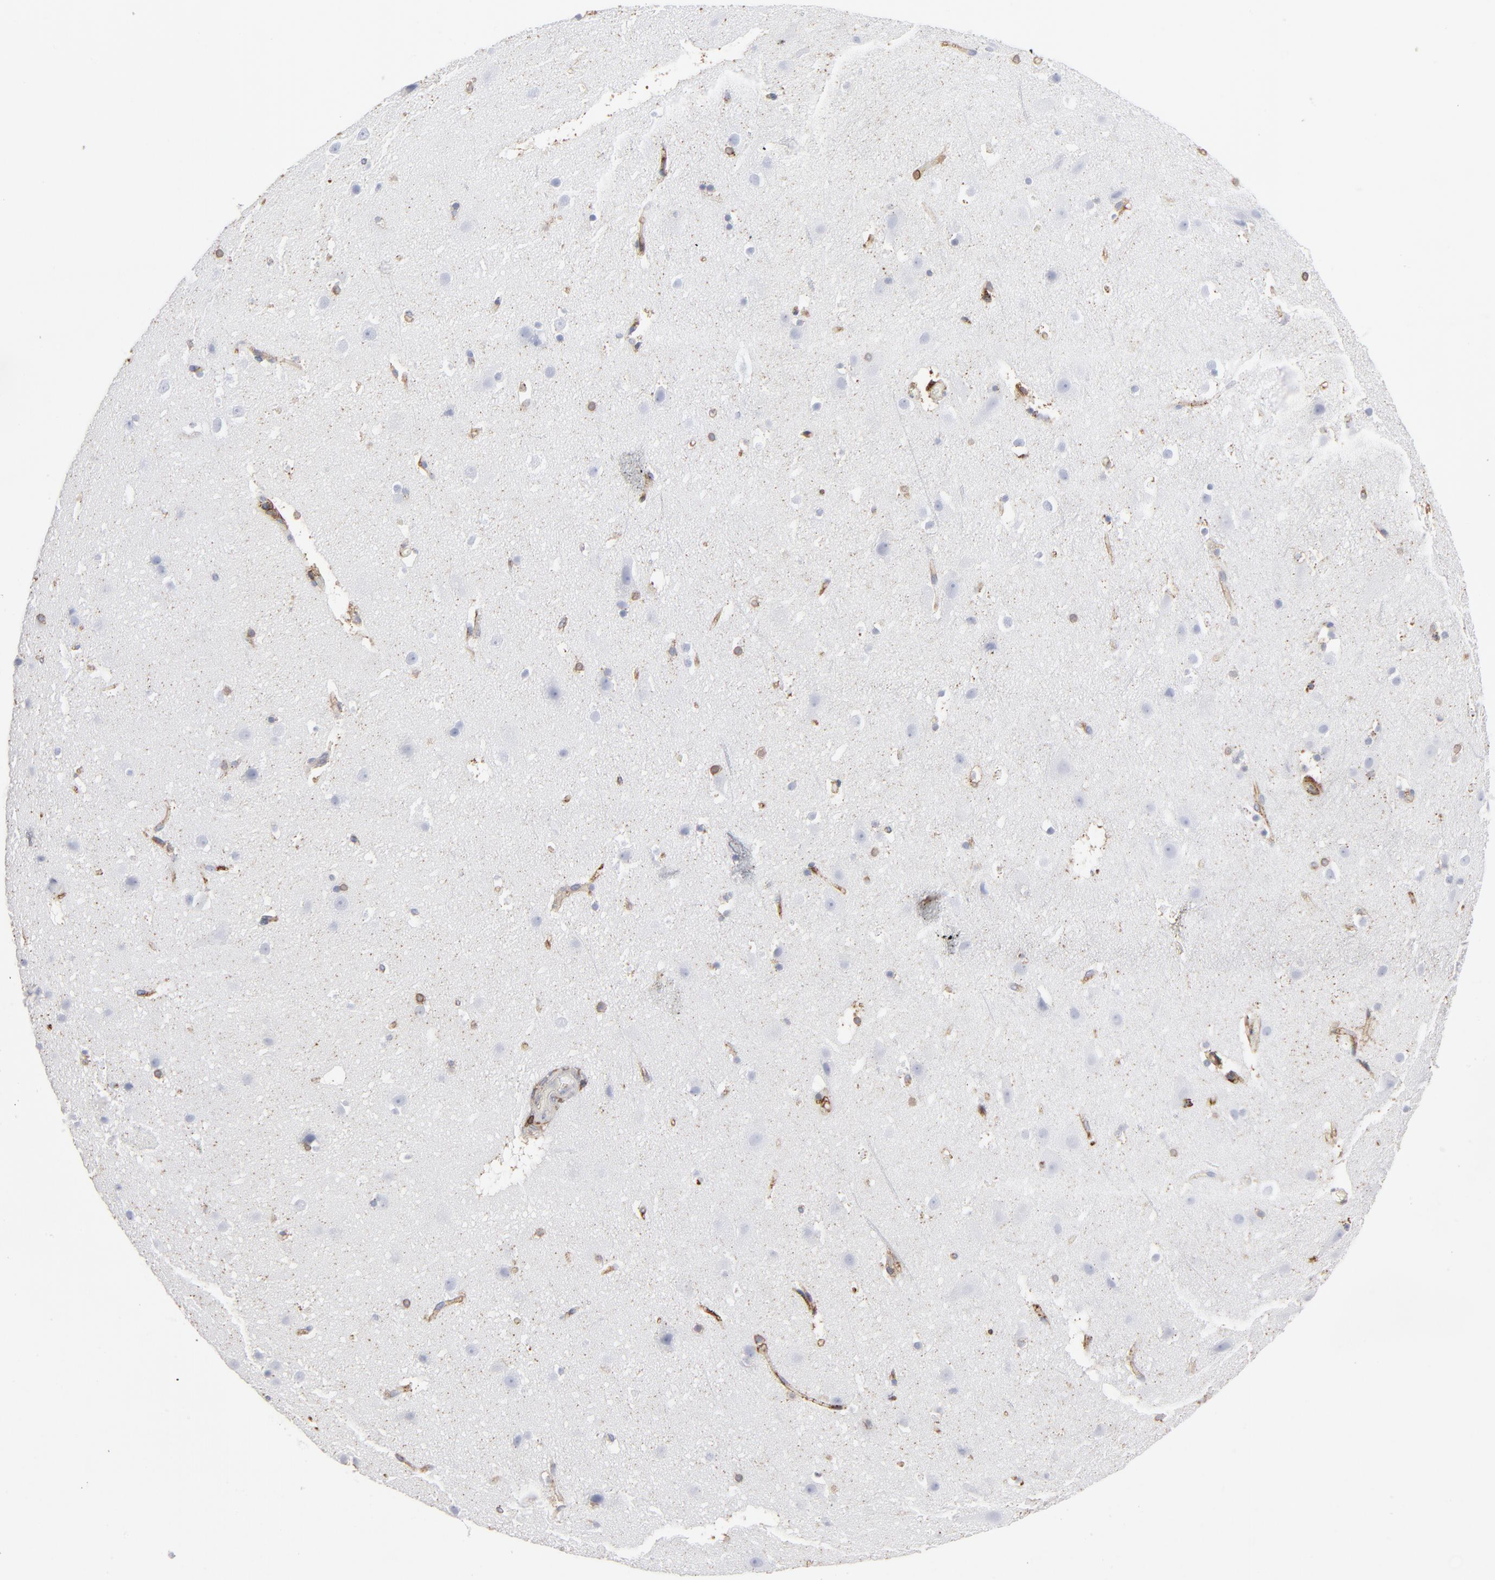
{"staining": {"intensity": "weak", "quantity": ">75%", "location": "cytoplasmic/membranous"}, "tissue": "cerebral cortex", "cell_type": "Endothelial cells", "image_type": "normal", "snomed": [{"axis": "morphology", "description": "Normal tissue, NOS"}, {"axis": "topography", "description": "Cerebral cortex"}], "caption": "Immunohistochemical staining of unremarkable human cerebral cortex displays weak cytoplasmic/membranous protein expression in approximately >75% of endothelial cells. Ihc stains the protein of interest in brown and the nuclei are stained blue.", "gene": "ANXA5", "patient": {"sex": "male", "age": 45}}